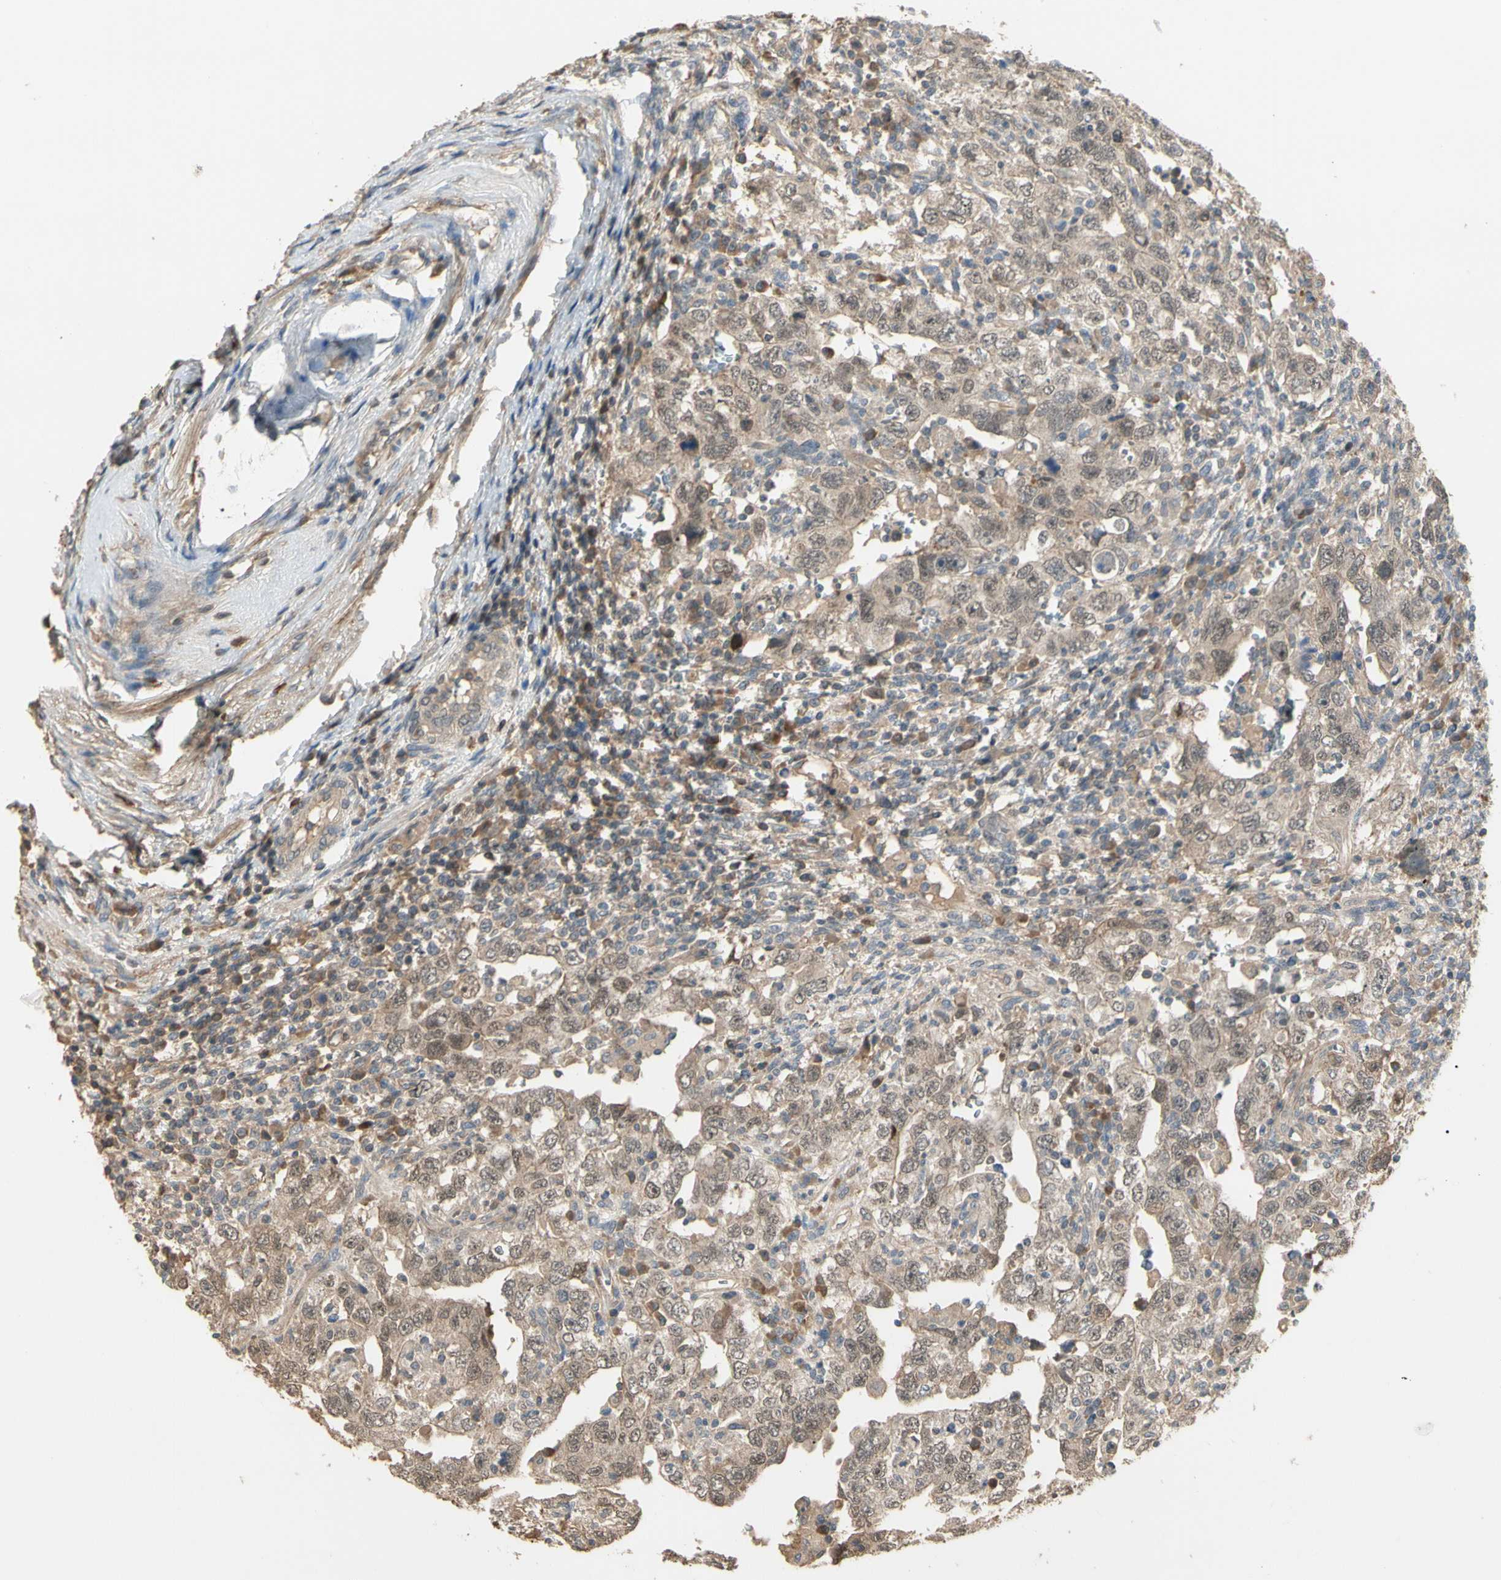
{"staining": {"intensity": "weak", "quantity": ">75%", "location": "cytoplasmic/membranous"}, "tissue": "testis cancer", "cell_type": "Tumor cells", "image_type": "cancer", "snomed": [{"axis": "morphology", "description": "Carcinoma, Embryonal, NOS"}, {"axis": "topography", "description": "Testis"}], "caption": "Embryonal carcinoma (testis) tissue shows weak cytoplasmic/membranous positivity in about >75% of tumor cells, visualized by immunohistochemistry.", "gene": "ATG4C", "patient": {"sex": "male", "age": 26}}